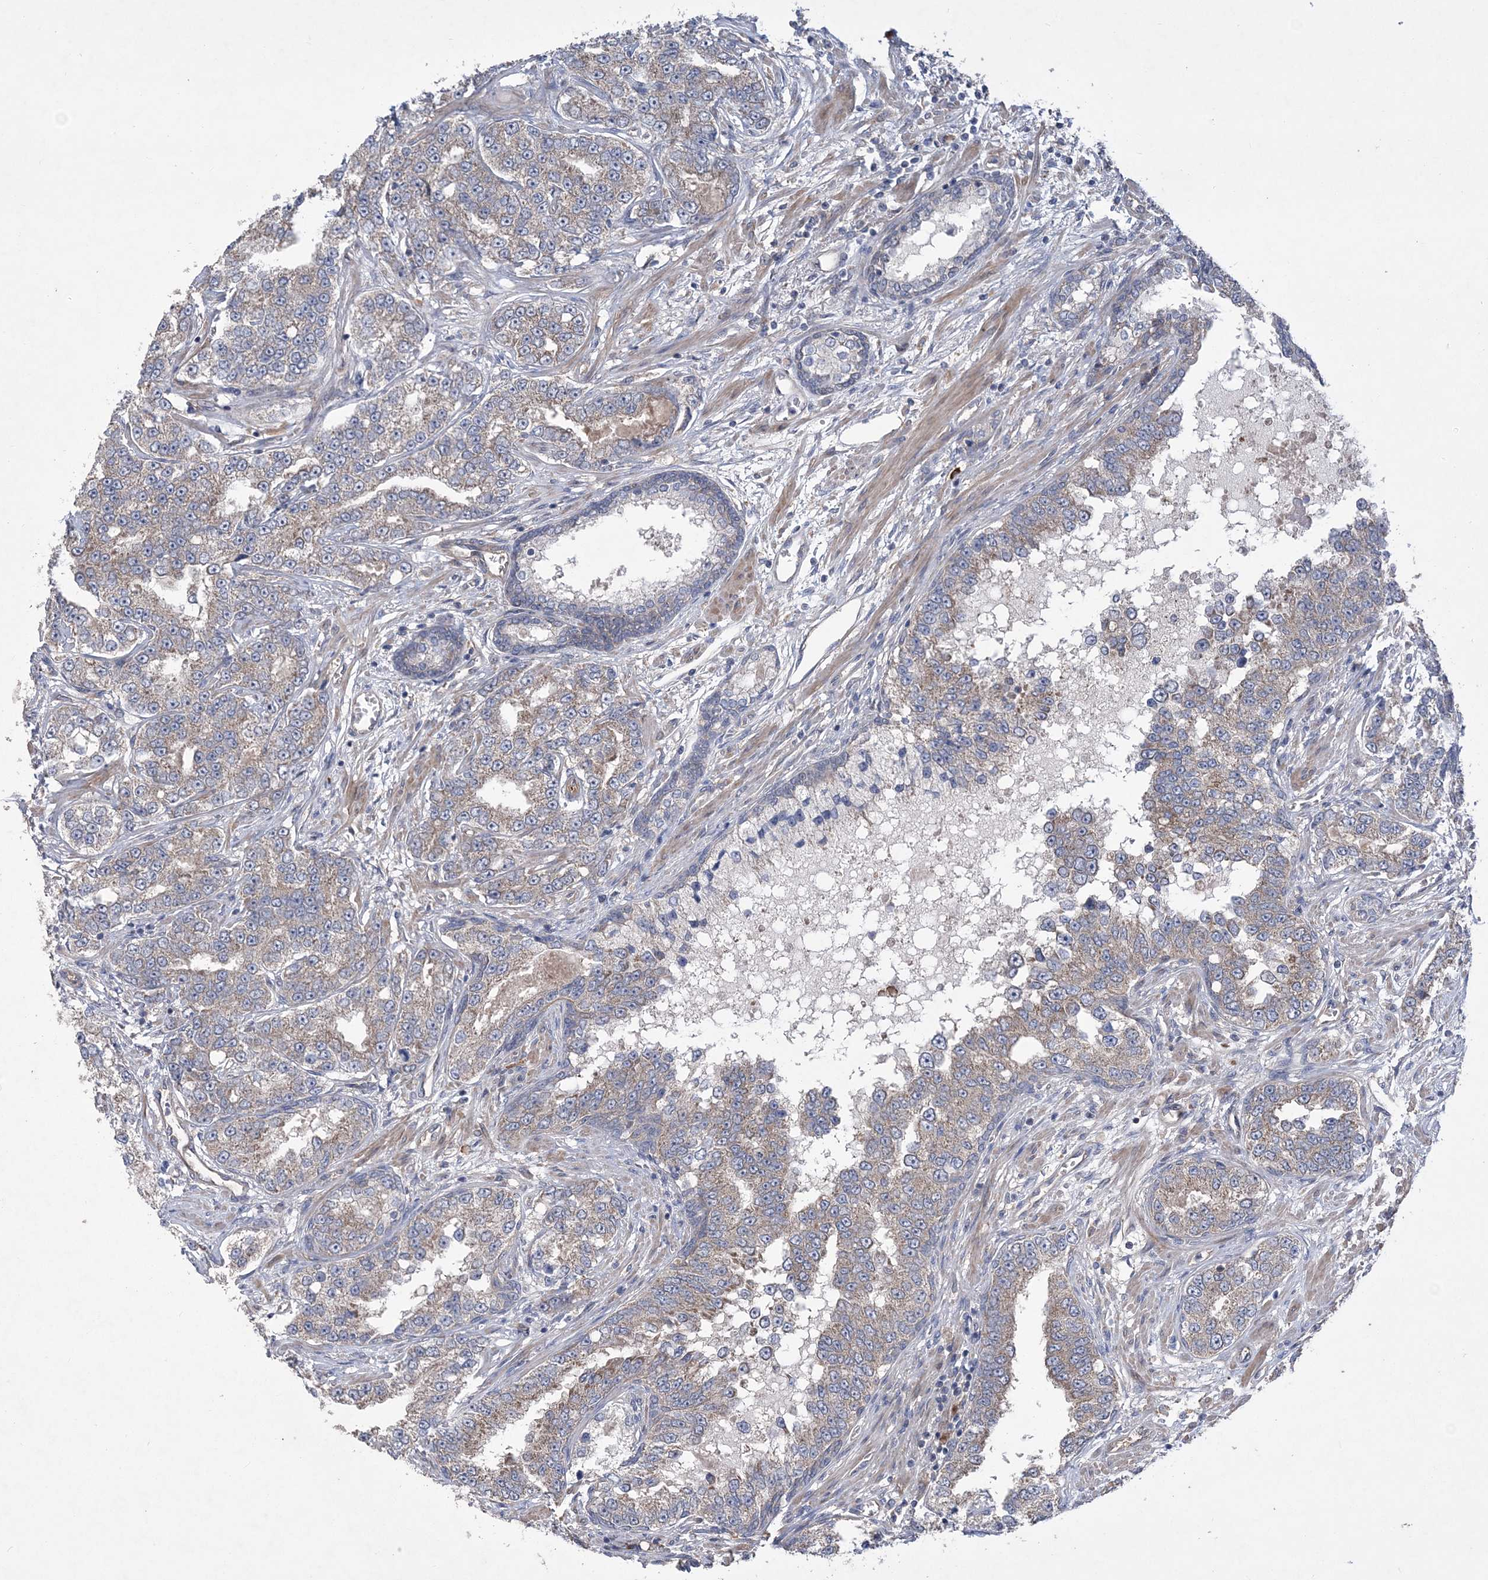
{"staining": {"intensity": "weak", "quantity": "25%-75%", "location": "cytoplasmic/membranous"}, "tissue": "prostate cancer", "cell_type": "Tumor cells", "image_type": "cancer", "snomed": [{"axis": "morphology", "description": "Normal tissue, NOS"}, {"axis": "morphology", "description": "Adenocarcinoma, High grade"}, {"axis": "topography", "description": "Prostate"}], "caption": "Prostate cancer stained with a protein marker shows weak staining in tumor cells.", "gene": "MTRF1L", "patient": {"sex": "male", "age": 83}}